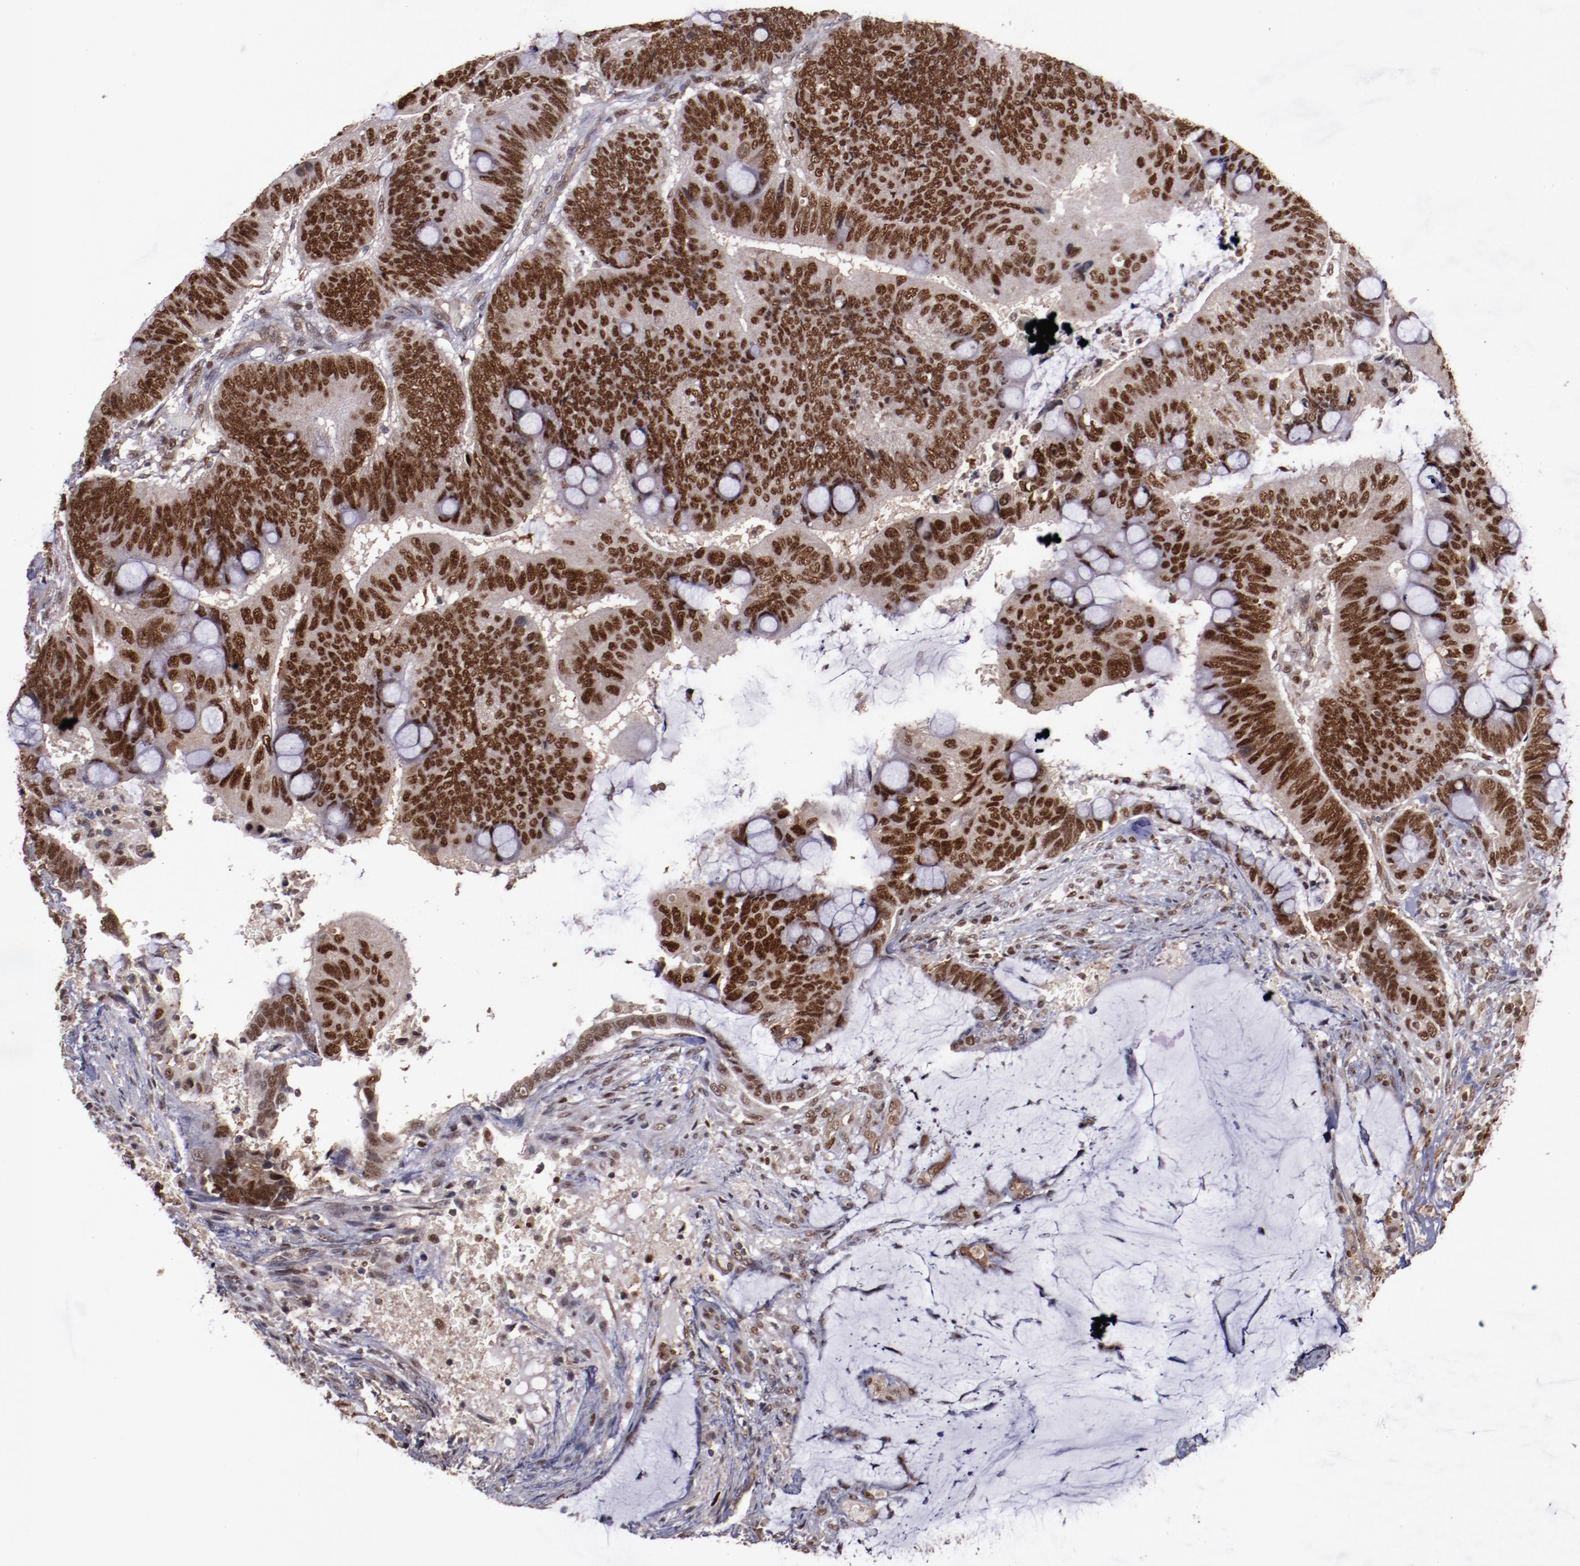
{"staining": {"intensity": "strong", "quantity": ">75%", "location": "nuclear"}, "tissue": "colorectal cancer", "cell_type": "Tumor cells", "image_type": "cancer", "snomed": [{"axis": "morphology", "description": "Normal tissue, NOS"}, {"axis": "morphology", "description": "Adenocarcinoma, NOS"}, {"axis": "topography", "description": "Rectum"}], "caption": "Immunohistochemical staining of human adenocarcinoma (colorectal) displays high levels of strong nuclear positivity in approximately >75% of tumor cells.", "gene": "CHEK2", "patient": {"sex": "male", "age": 92}}